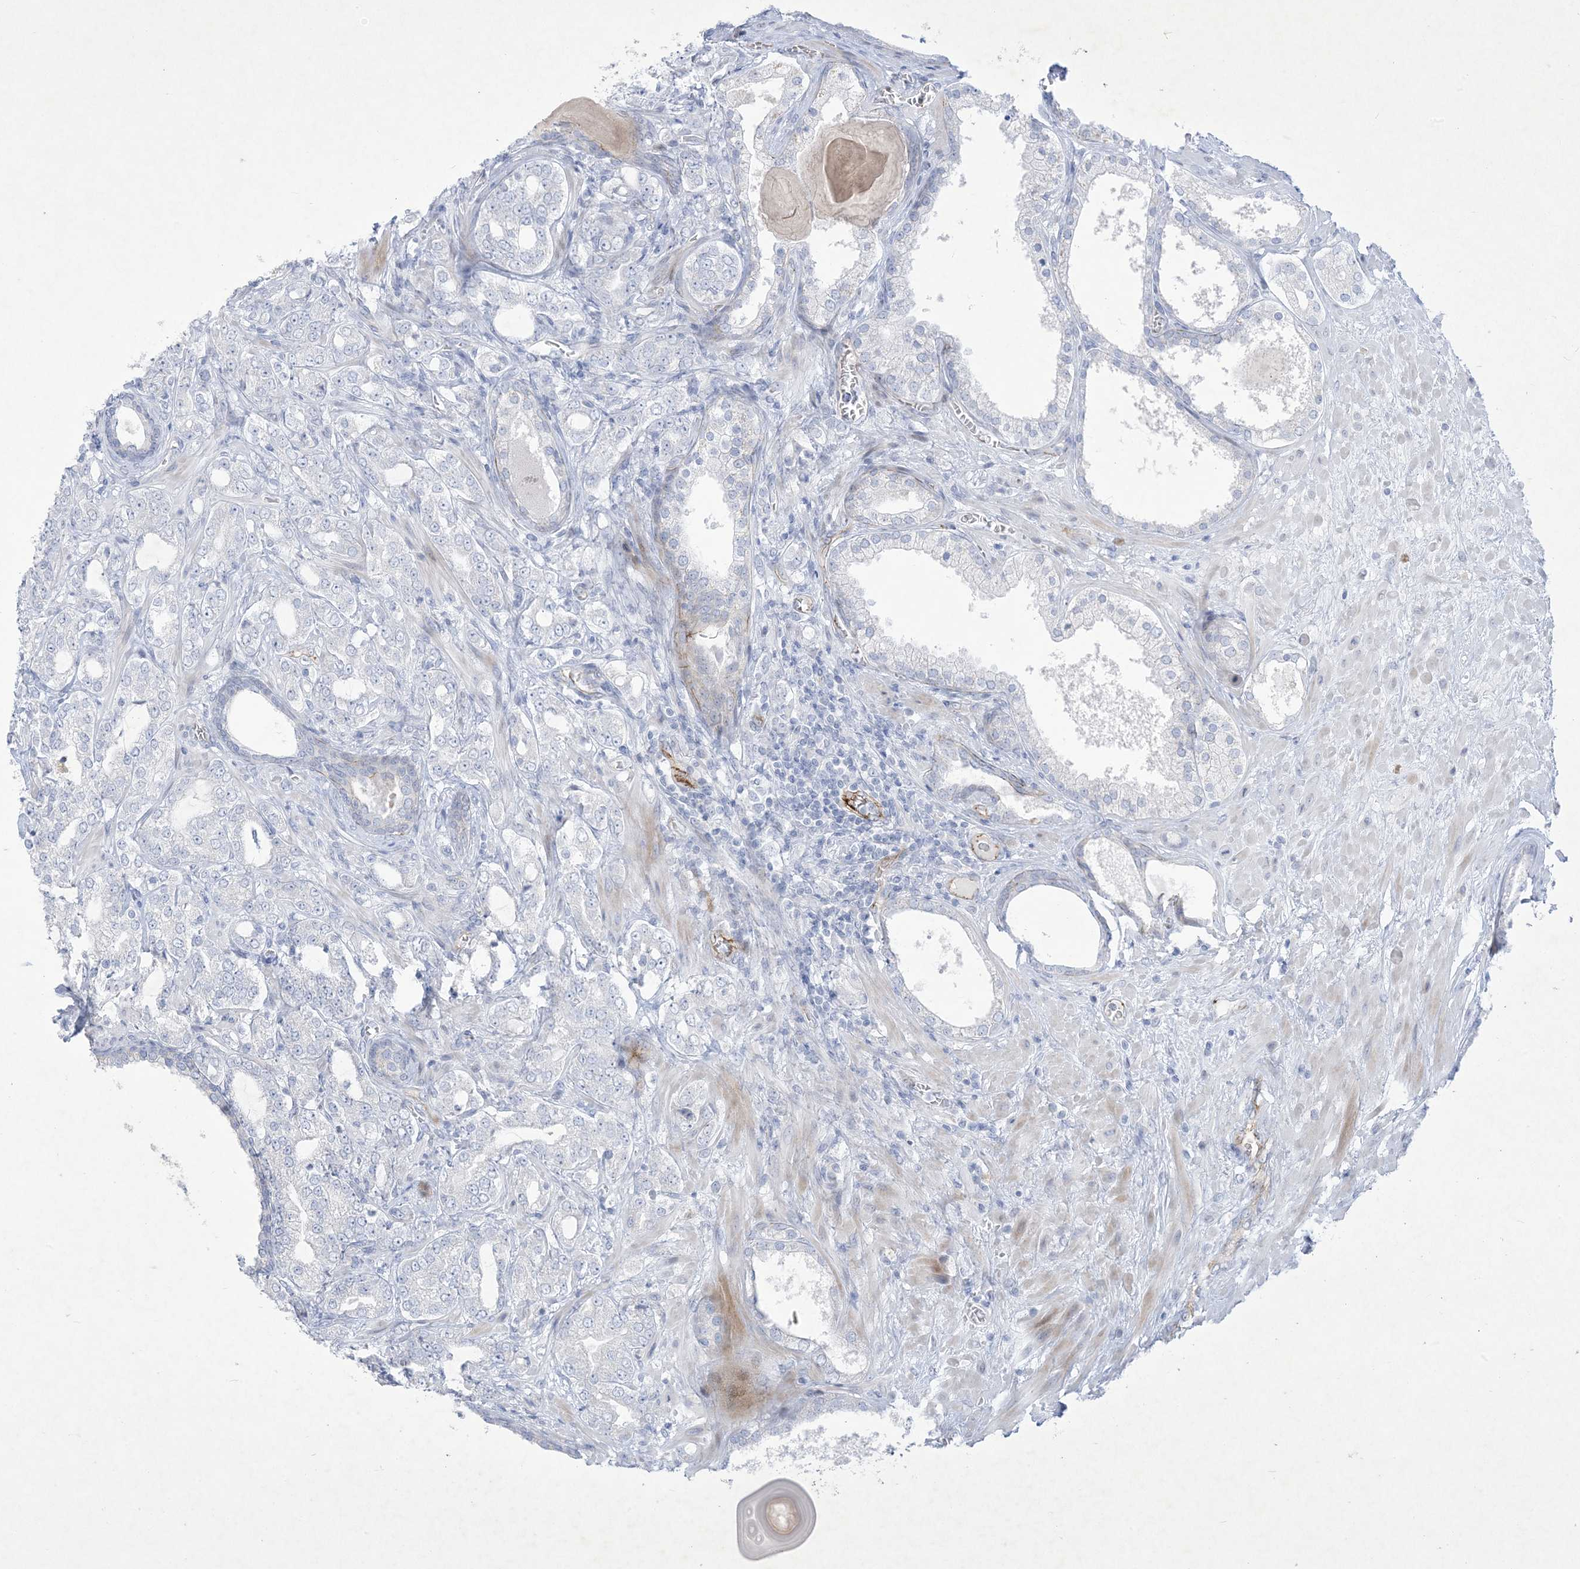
{"staining": {"intensity": "negative", "quantity": "none", "location": "none"}, "tissue": "prostate cancer", "cell_type": "Tumor cells", "image_type": "cancer", "snomed": [{"axis": "morphology", "description": "Adenocarcinoma, High grade"}, {"axis": "topography", "description": "Prostate"}], "caption": "The image exhibits no significant positivity in tumor cells of prostate cancer (high-grade adenocarcinoma).", "gene": "B3GNT7", "patient": {"sex": "male", "age": 64}}